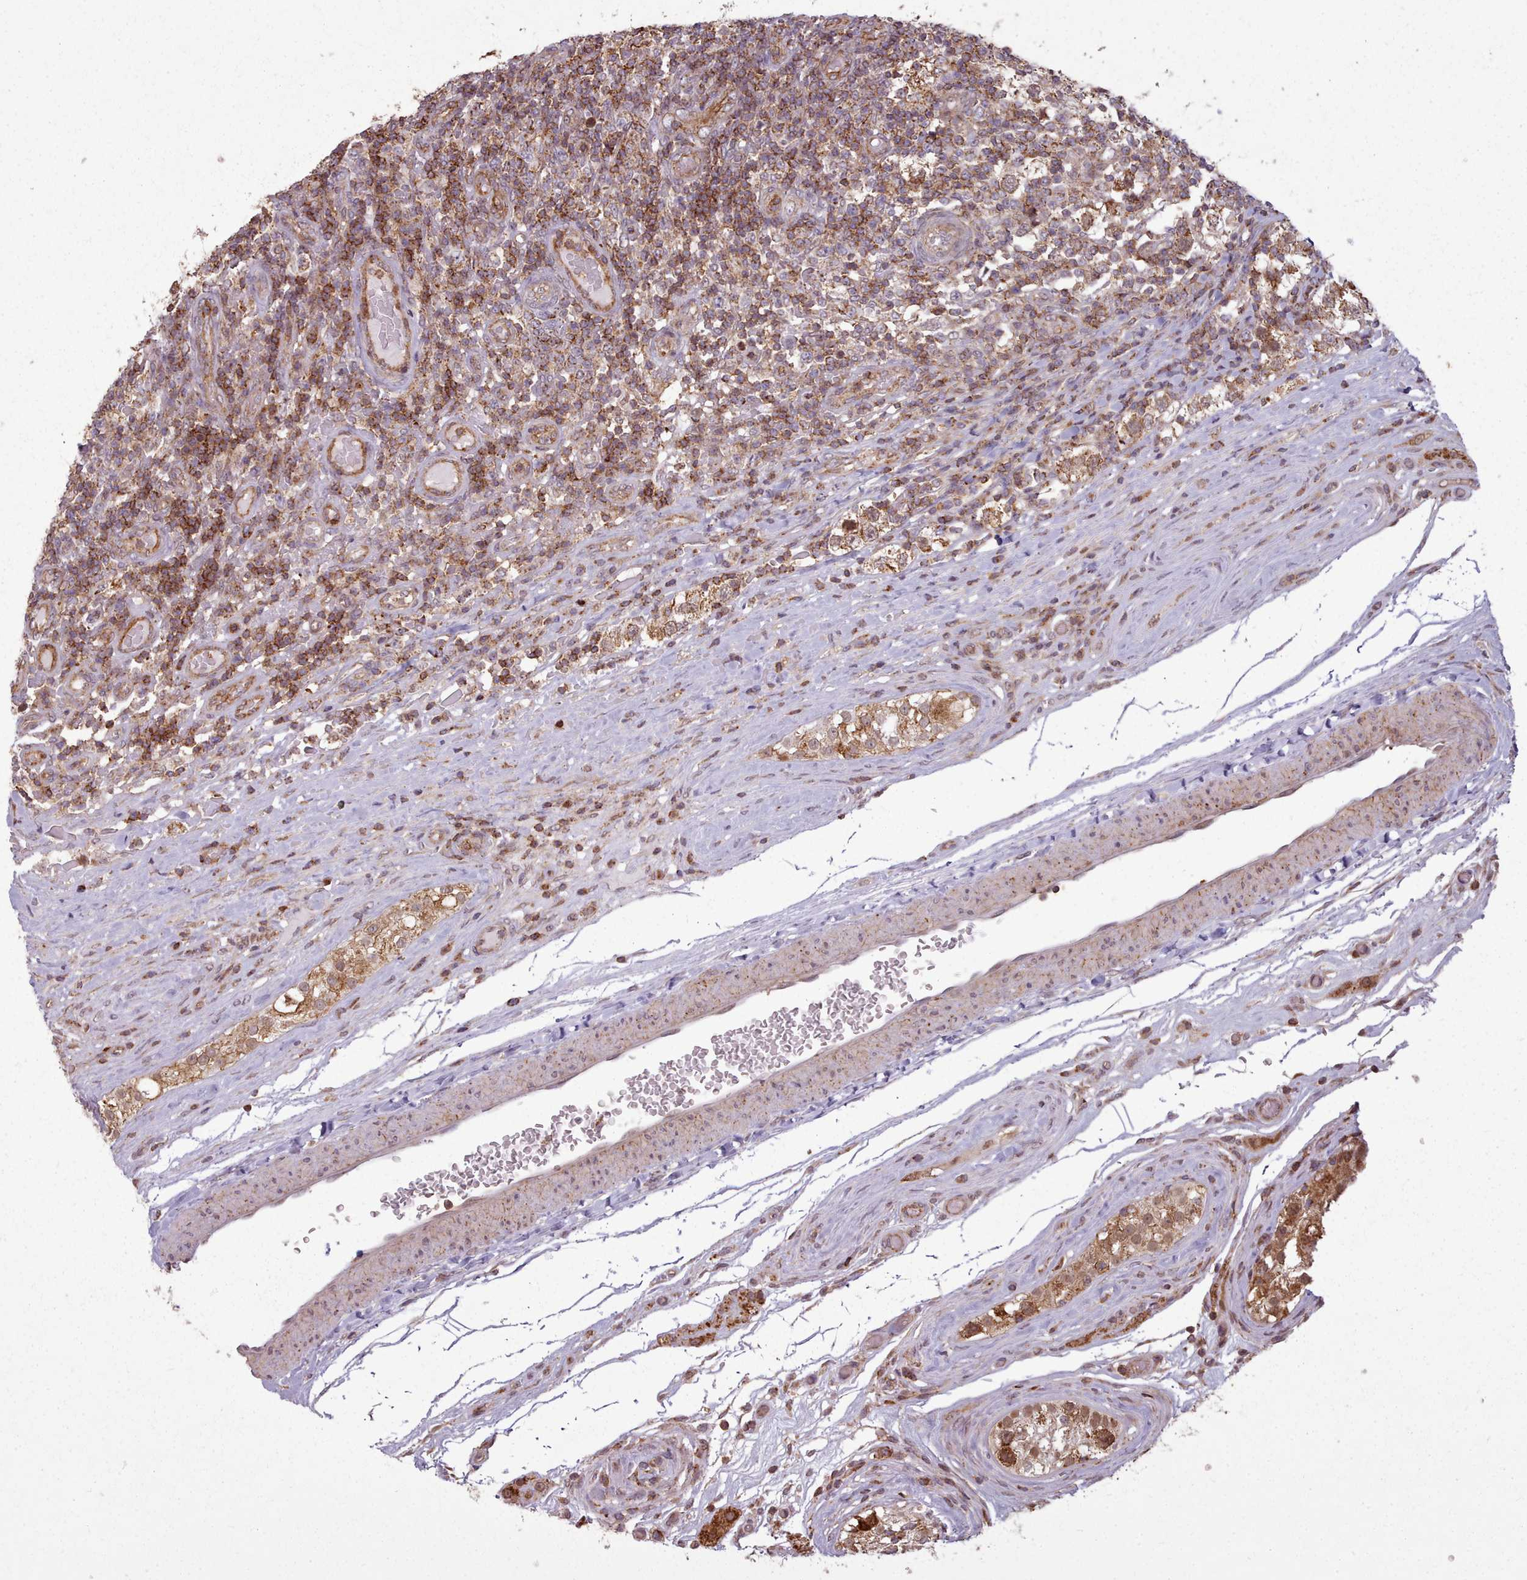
{"staining": {"intensity": "strong", "quantity": ">75%", "location": "cytoplasmic/membranous"}, "tissue": "testis cancer", "cell_type": "Tumor cells", "image_type": "cancer", "snomed": [{"axis": "morphology", "description": "Seminoma, NOS"}, {"axis": "topography", "description": "Testis"}], "caption": "A histopathology image of human seminoma (testis) stained for a protein reveals strong cytoplasmic/membranous brown staining in tumor cells. Ihc stains the protein of interest in brown and the nuclei are stained blue.", "gene": "ZMYM4", "patient": {"sex": "male", "age": 34}}